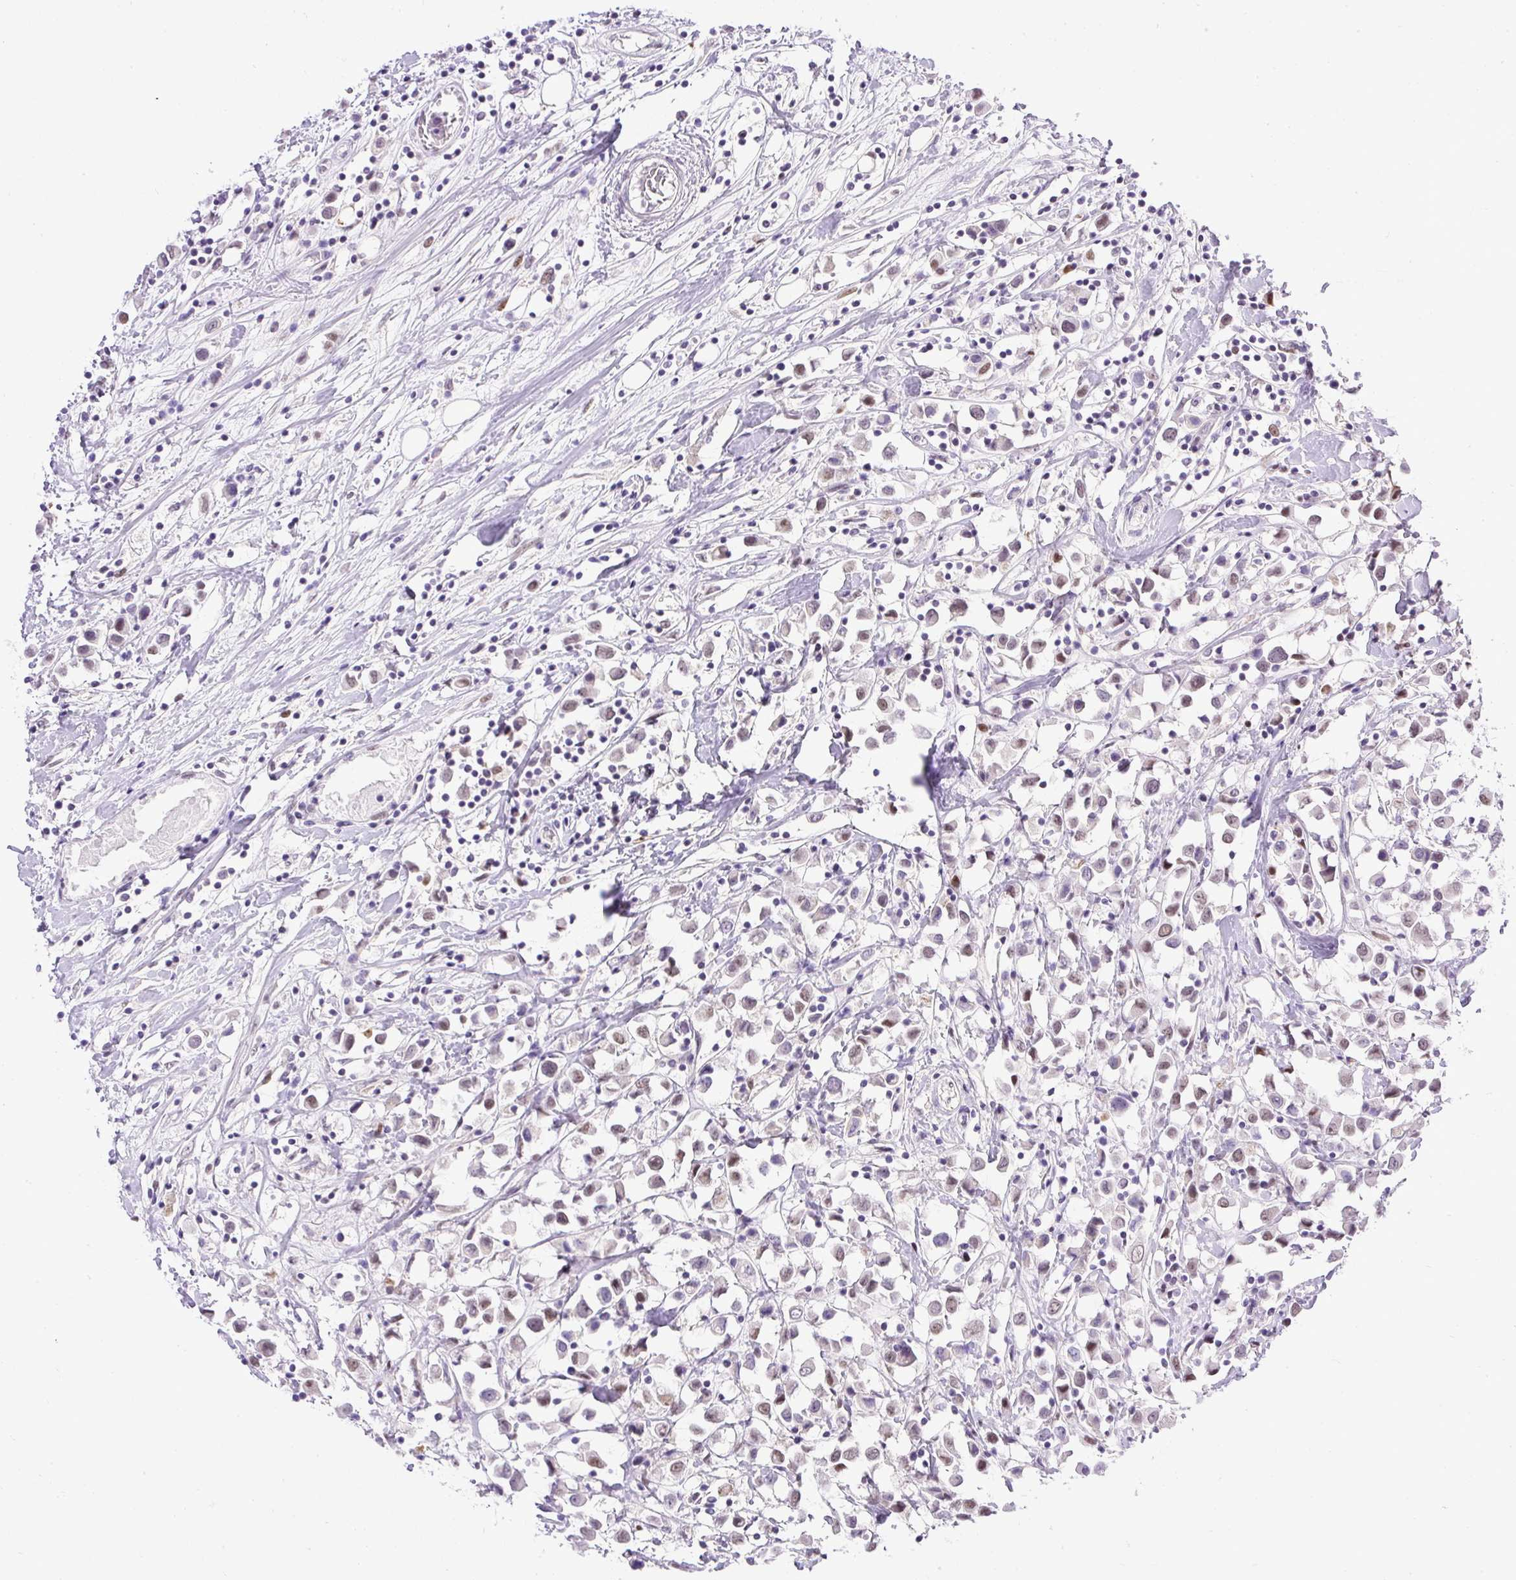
{"staining": {"intensity": "weak", "quantity": ">75%", "location": "nuclear"}, "tissue": "breast cancer", "cell_type": "Tumor cells", "image_type": "cancer", "snomed": [{"axis": "morphology", "description": "Duct carcinoma"}, {"axis": "topography", "description": "Breast"}], "caption": "A low amount of weak nuclear expression is seen in approximately >75% of tumor cells in breast infiltrating ductal carcinoma tissue.", "gene": "WNT10B", "patient": {"sex": "female", "age": 61}}